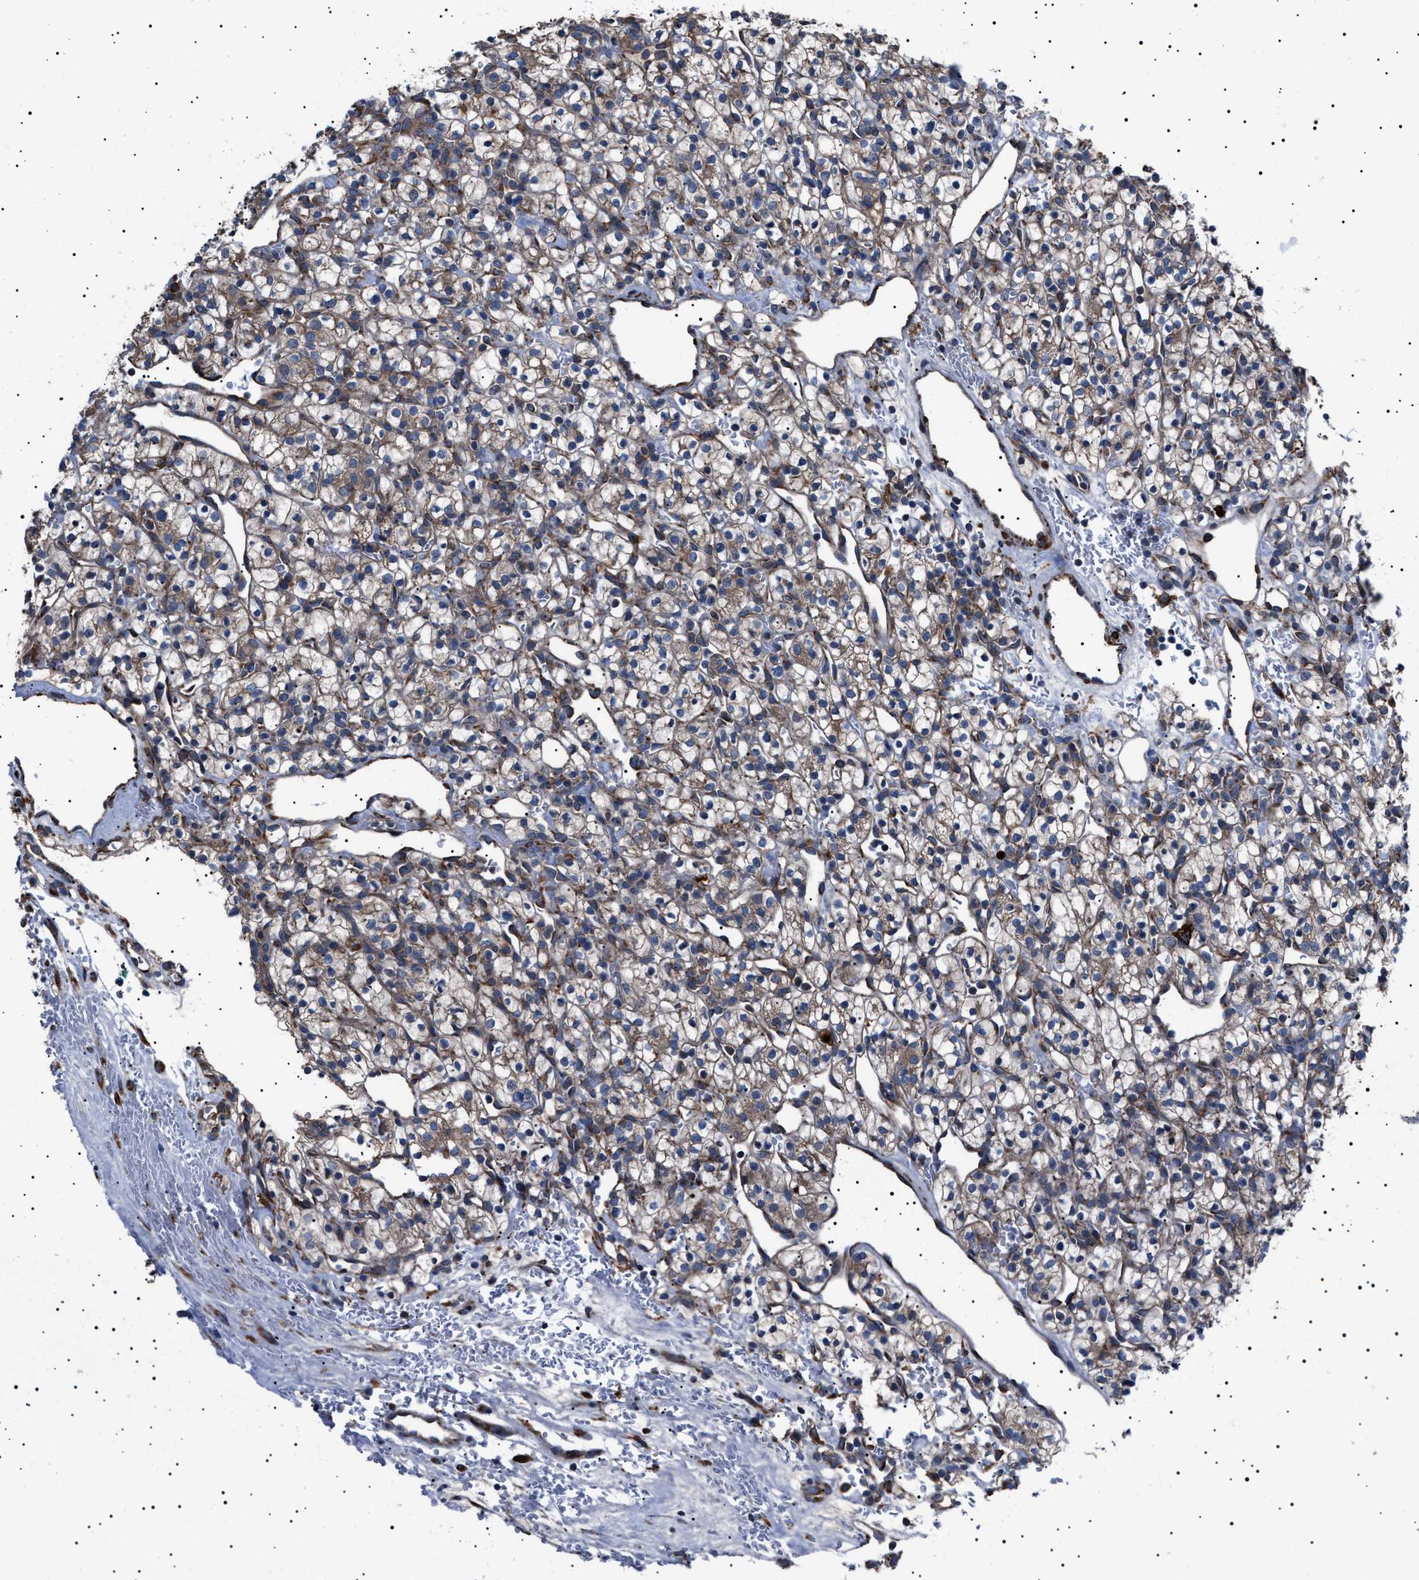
{"staining": {"intensity": "weak", "quantity": ">75%", "location": "cytoplasmic/membranous"}, "tissue": "renal cancer", "cell_type": "Tumor cells", "image_type": "cancer", "snomed": [{"axis": "morphology", "description": "Adenocarcinoma, NOS"}, {"axis": "topography", "description": "Kidney"}], "caption": "Renal adenocarcinoma tissue shows weak cytoplasmic/membranous positivity in approximately >75% of tumor cells", "gene": "TOP1MT", "patient": {"sex": "female", "age": 57}}